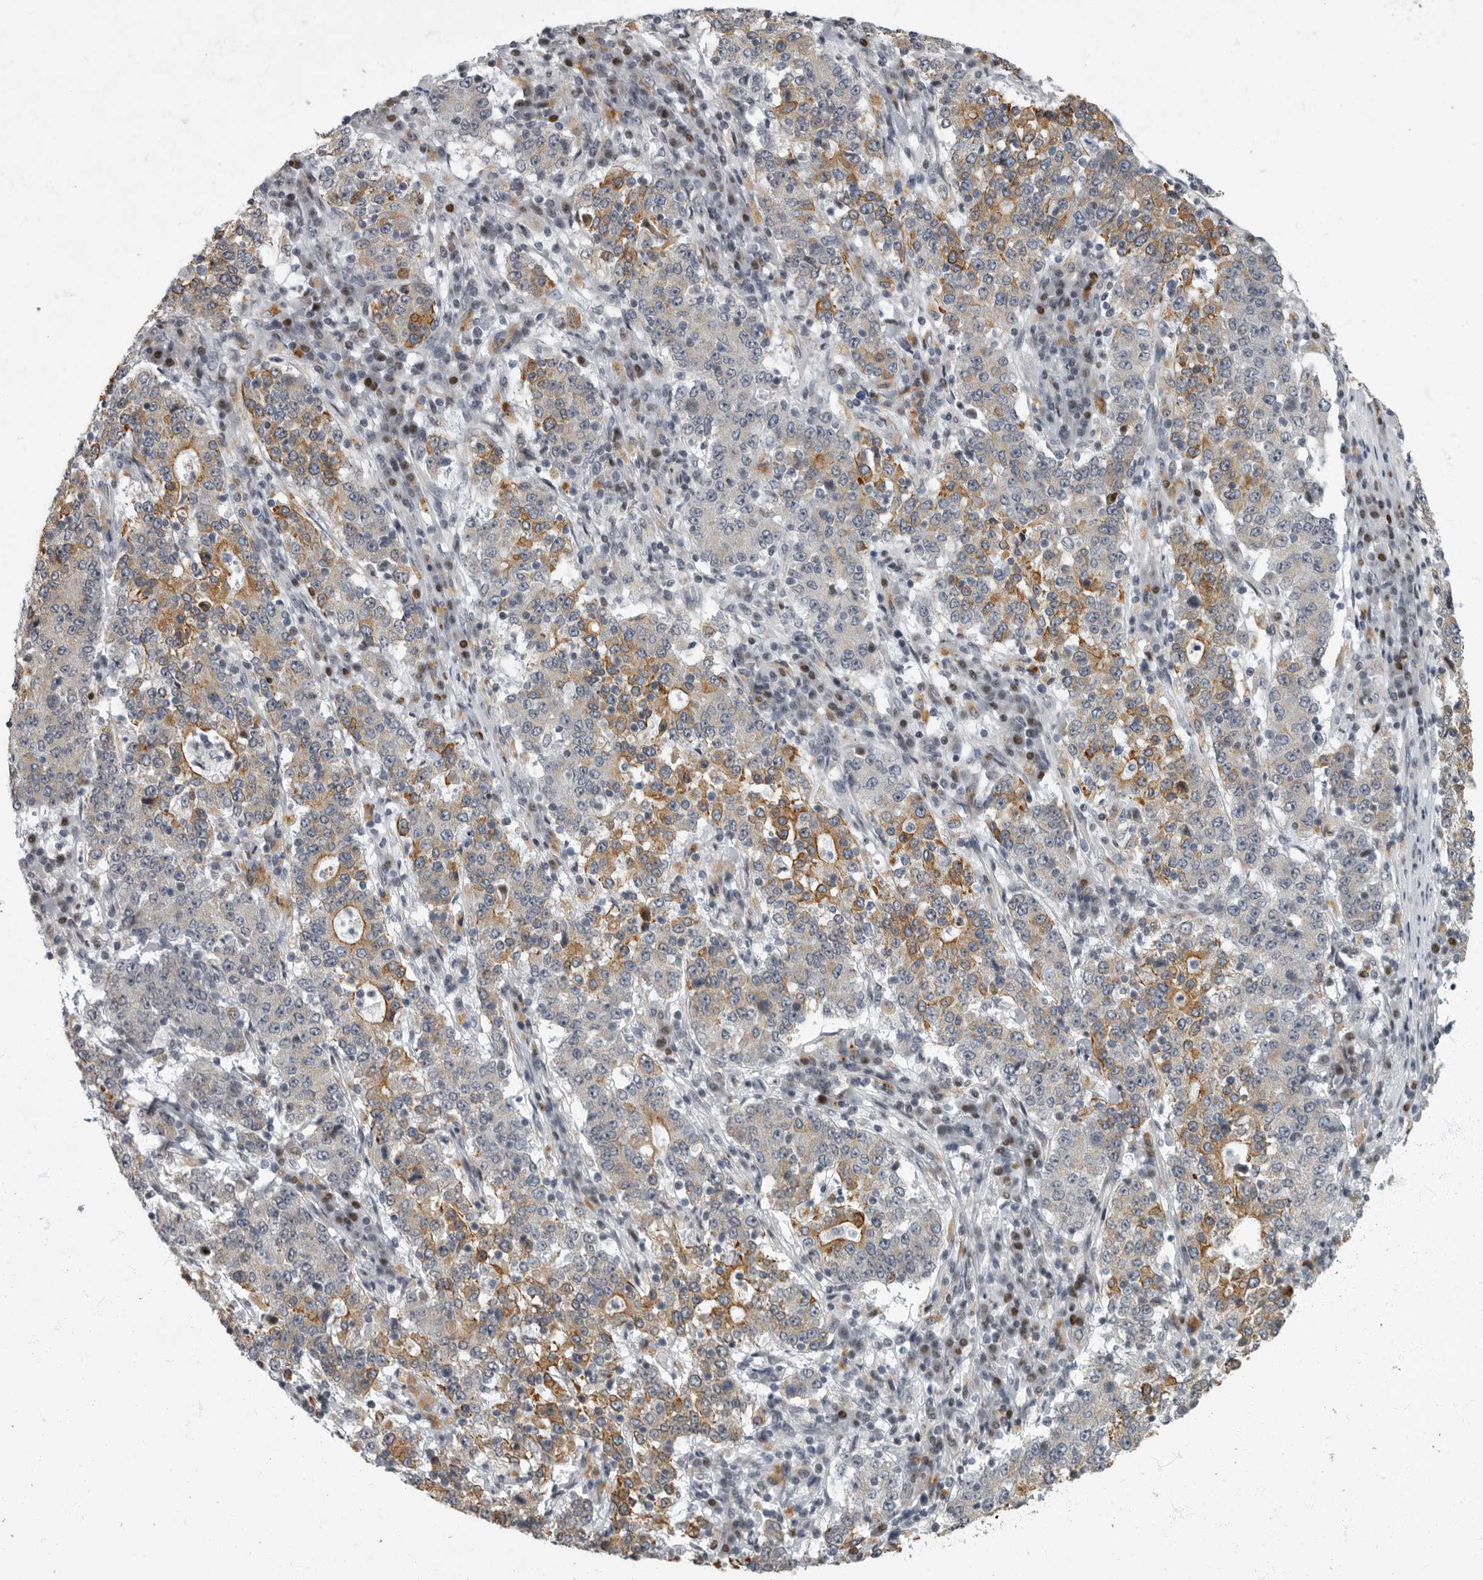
{"staining": {"intensity": "moderate", "quantity": ">75%", "location": "cytoplasmic/membranous"}, "tissue": "stomach cancer", "cell_type": "Tumor cells", "image_type": "cancer", "snomed": [{"axis": "morphology", "description": "Adenocarcinoma, NOS"}, {"axis": "topography", "description": "Stomach"}], "caption": "The histopathology image exhibits a brown stain indicating the presence of a protein in the cytoplasmic/membranous of tumor cells in stomach adenocarcinoma.", "gene": "EVI5", "patient": {"sex": "male", "age": 59}}